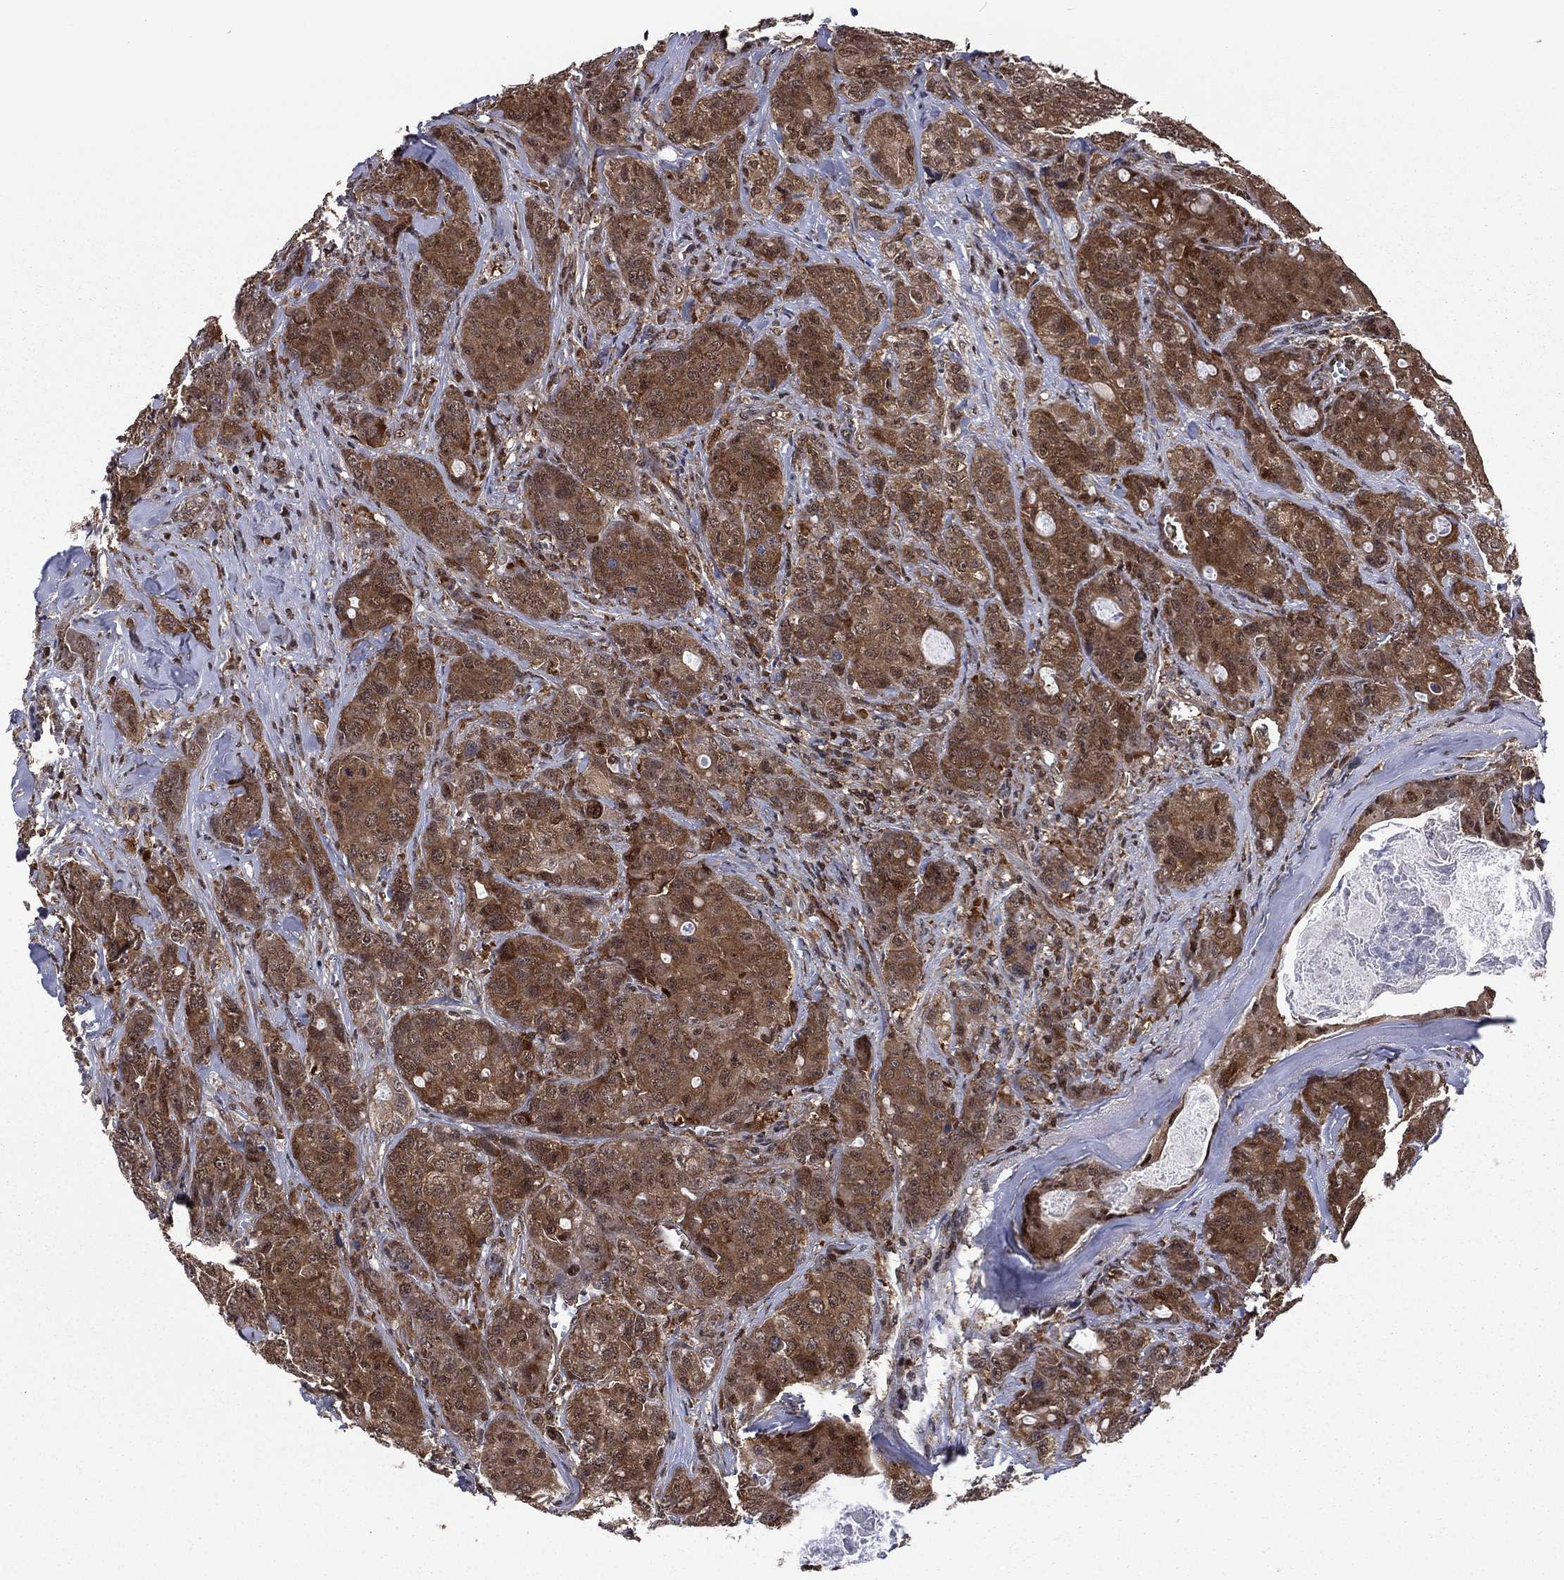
{"staining": {"intensity": "moderate", "quantity": ">75%", "location": "cytoplasmic/membranous"}, "tissue": "breast cancer", "cell_type": "Tumor cells", "image_type": "cancer", "snomed": [{"axis": "morphology", "description": "Duct carcinoma"}, {"axis": "topography", "description": "Breast"}], "caption": "The image demonstrates staining of breast invasive ductal carcinoma, revealing moderate cytoplasmic/membranous protein expression (brown color) within tumor cells. Ihc stains the protein of interest in brown and the nuclei are stained blue.", "gene": "PSMD2", "patient": {"sex": "female", "age": 43}}